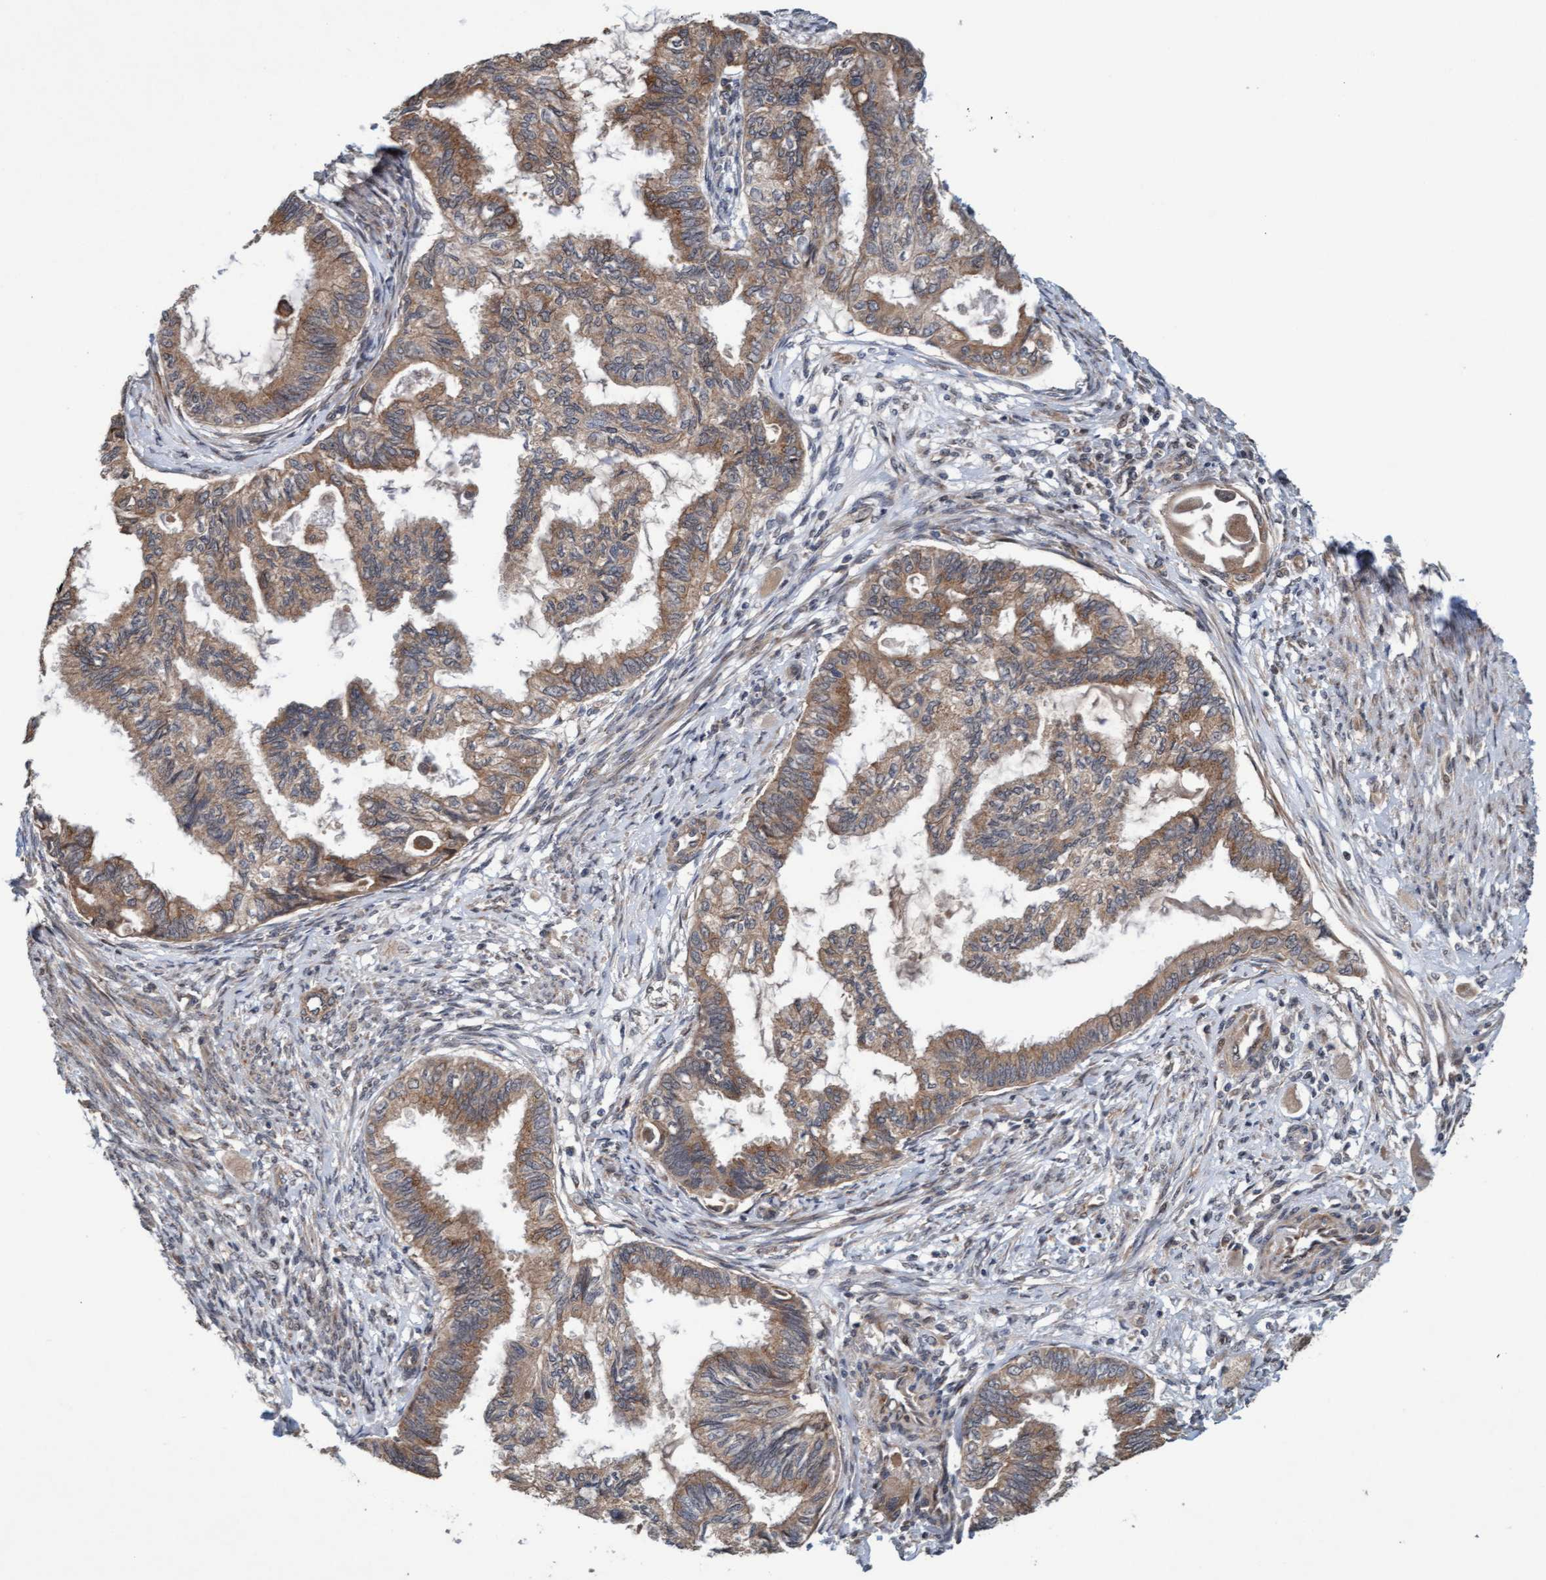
{"staining": {"intensity": "weak", "quantity": ">75%", "location": "cytoplasmic/membranous"}, "tissue": "cervical cancer", "cell_type": "Tumor cells", "image_type": "cancer", "snomed": [{"axis": "morphology", "description": "Normal tissue, NOS"}, {"axis": "morphology", "description": "Adenocarcinoma, NOS"}, {"axis": "topography", "description": "Cervix"}, {"axis": "topography", "description": "Endometrium"}], "caption": "The micrograph reveals immunohistochemical staining of cervical cancer. There is weak cytoplasmic/membranous staining is present in about >75% of tumor cells. (DAB (3,3'-diaminobenzidine) IHC, brown staining for protein, blue staining for nuclei).", "gene": "MLXIP", "patient": {"sex": "female", "age": 86}}